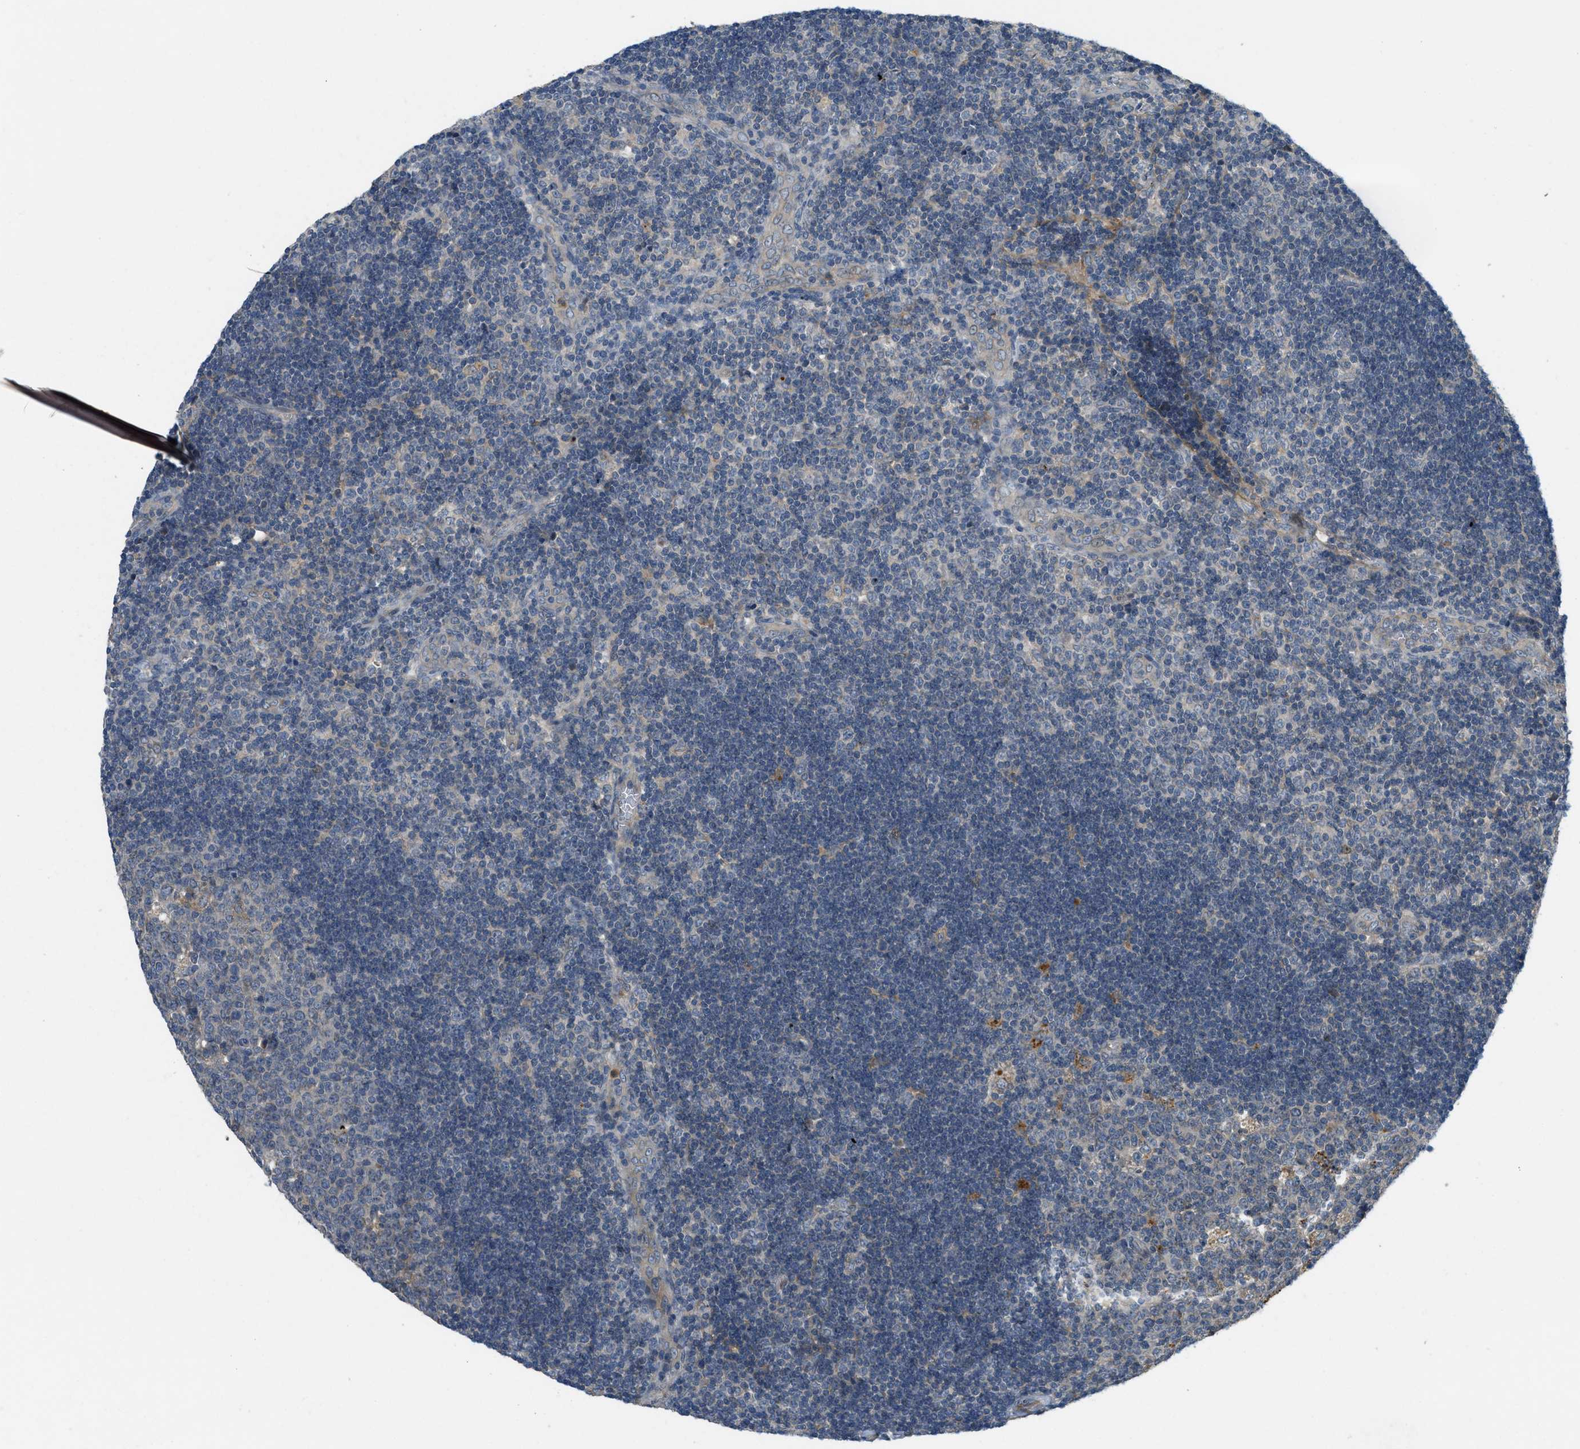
{"staining": {"intensity": "moderate", "quantity": "<25%", "location": "cytoplasmic/membranous"}, "tissue": "lymph node", "cell_type": "Germinal center cells", "image_type": "normal", "snomed": [{"axis": "morphology", "description": "Normal tissue, NOS"}, {"axis": "topography", "description": "Lymph node"}, {"axis": "topography", "description": "Salivary gland"}], "caption": "An image of lymph node stained for a protein shows moderate cytoplasmic/membranous brown staining in germinal center cells.", "gene": "ADCY6", "patient": {"sex": "male", "age": 8}}